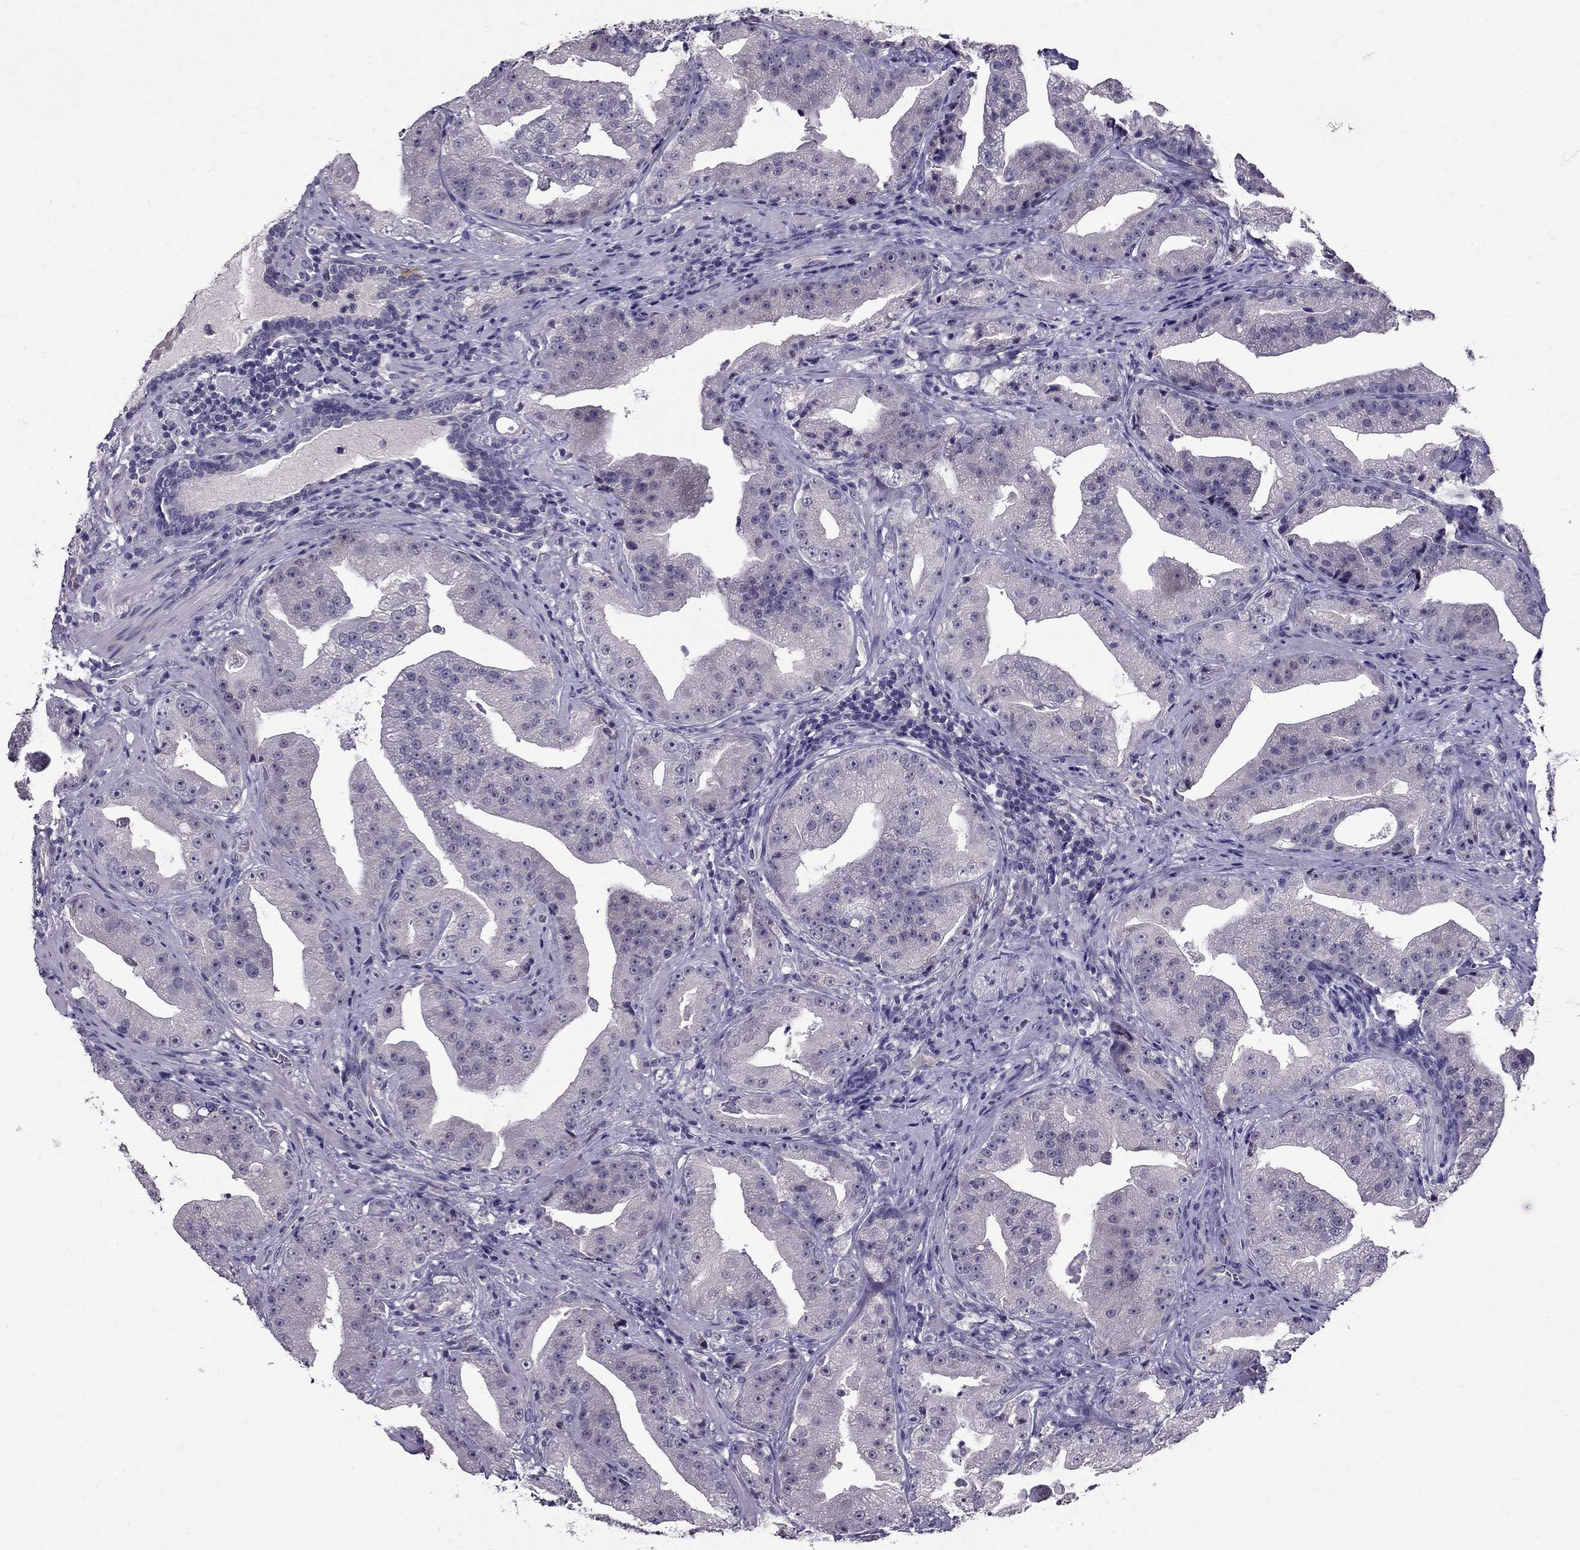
{"staining": {"intensity": "negative", "quantity": "none", "location": "none"}, "tissue": "prostate cancer", "cell_type": "Tumor cells", "image_type": "cancer", "snomed": [{"axis": "morphology", "description": "Adenocarcinoma, Low grade"}, {"axis": "topography", "description": "Prostate"}], "caption": "An immunohistochemistry micrograph of adenocarcinoma (low-grade) (prostate) is shown. There is no staining in tumor cells of adenocarcinoma (low-grade) (prostate). (DAB (3,3'-diaminobenzidine) immunohistochemistry (IHC), high magnification).", "gene": "DUSP15", "patient": {"sex": "male", "age": 62}}